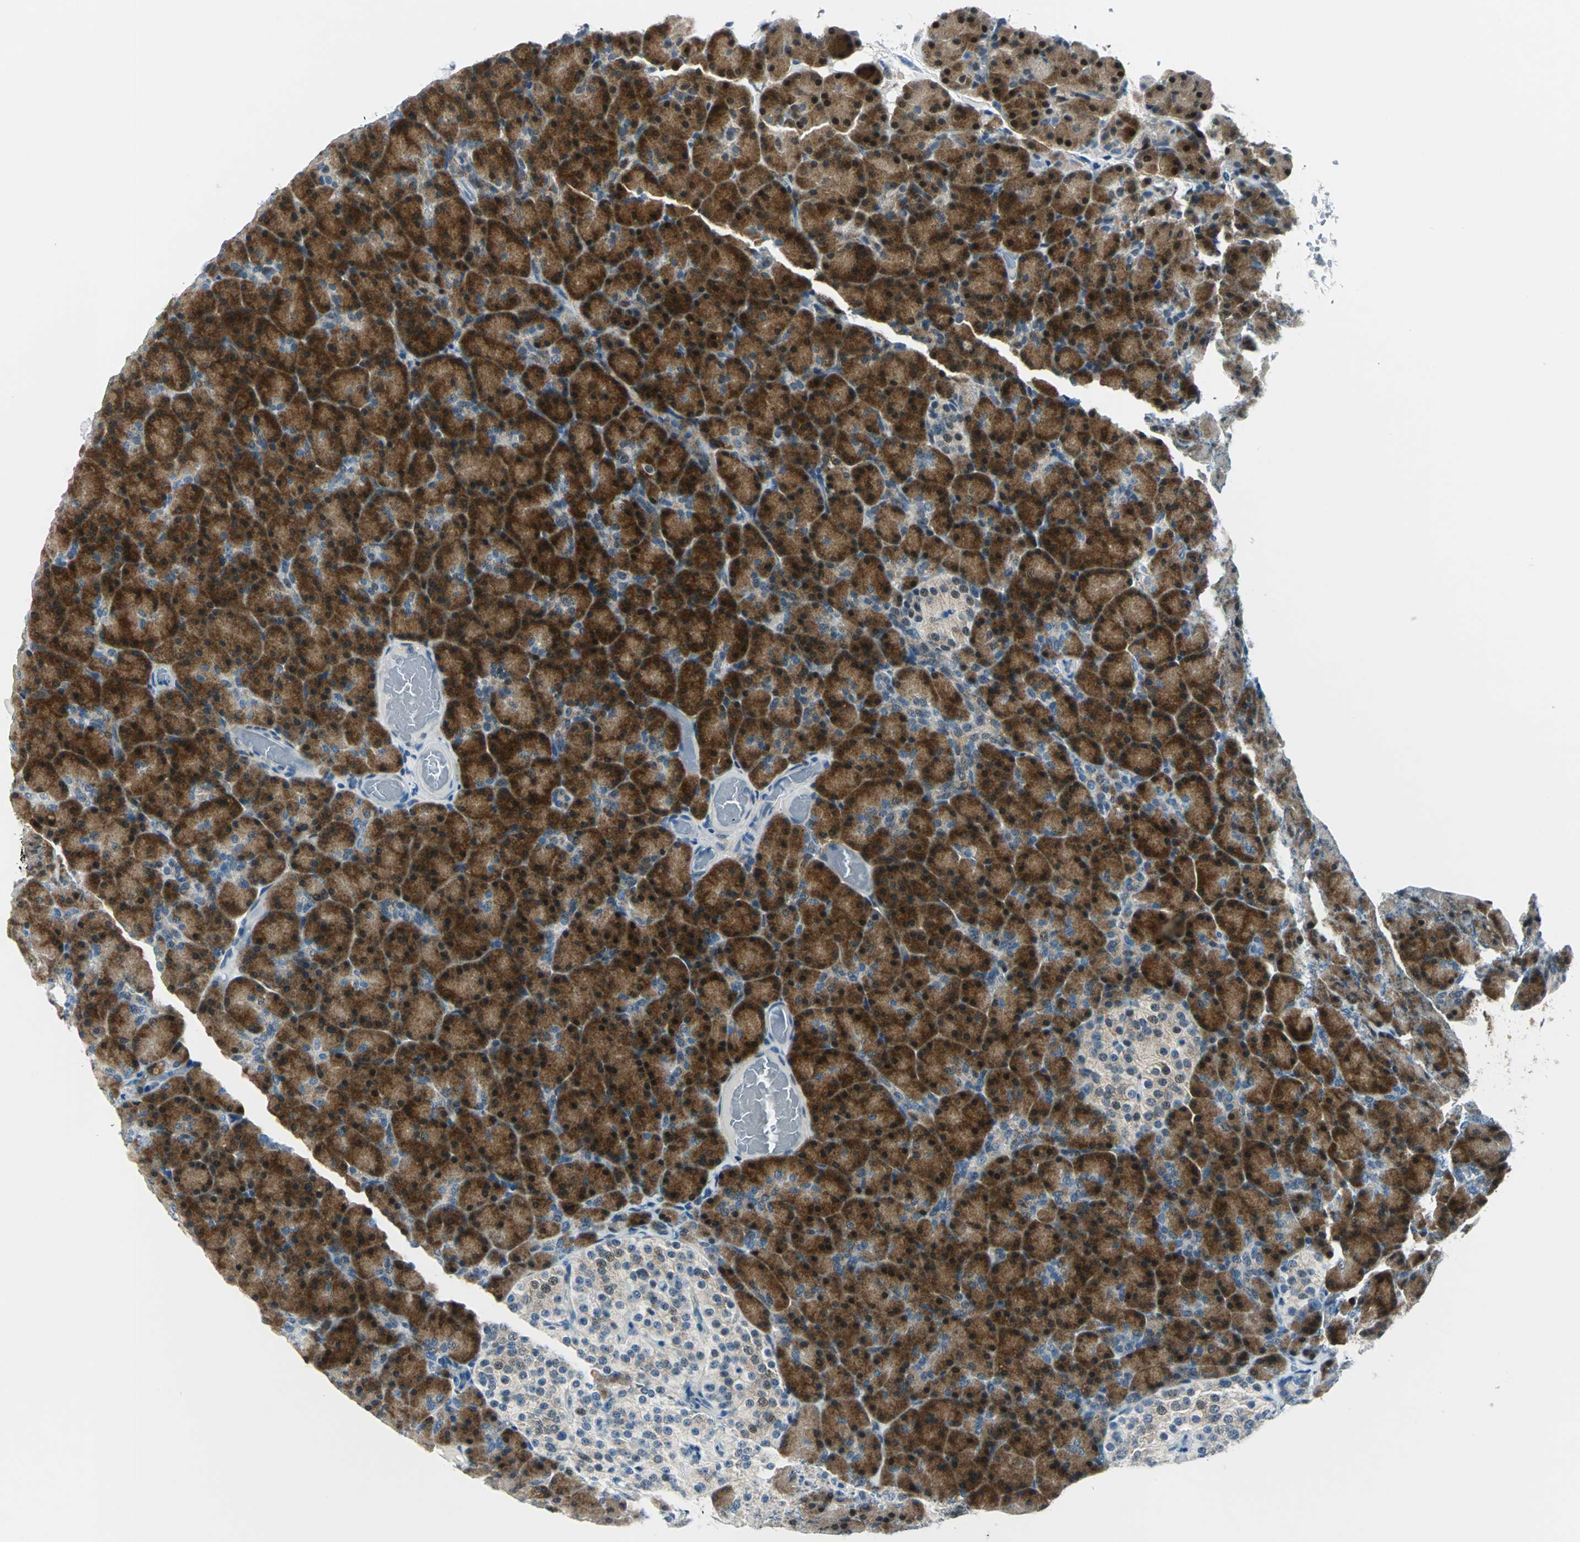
{"staining": {"intensity": "strong", "quantity": ">75%", "location": "cytoplasmic/membranous,nuclear"}, "tissue": "pancreas", "cell_type": "Exocrine glandular cells", "image_type": "normal", "snomed": [{"axis": "morphology", "description": "Normal tissue, NOS"}, {"axis": "topography", "description": "Pancreas"}], "caption": "Exocrine glandular cells display high levels of strong cytoplasmic/membranous,nuclear staining in about >75% of cells in unremarkable human pancreas. Ihc stains the protein of interest in brown and the nuclei are stained blue.", "gene": "AKR1A1", "patient": {"sex": "female", "age": 43}}